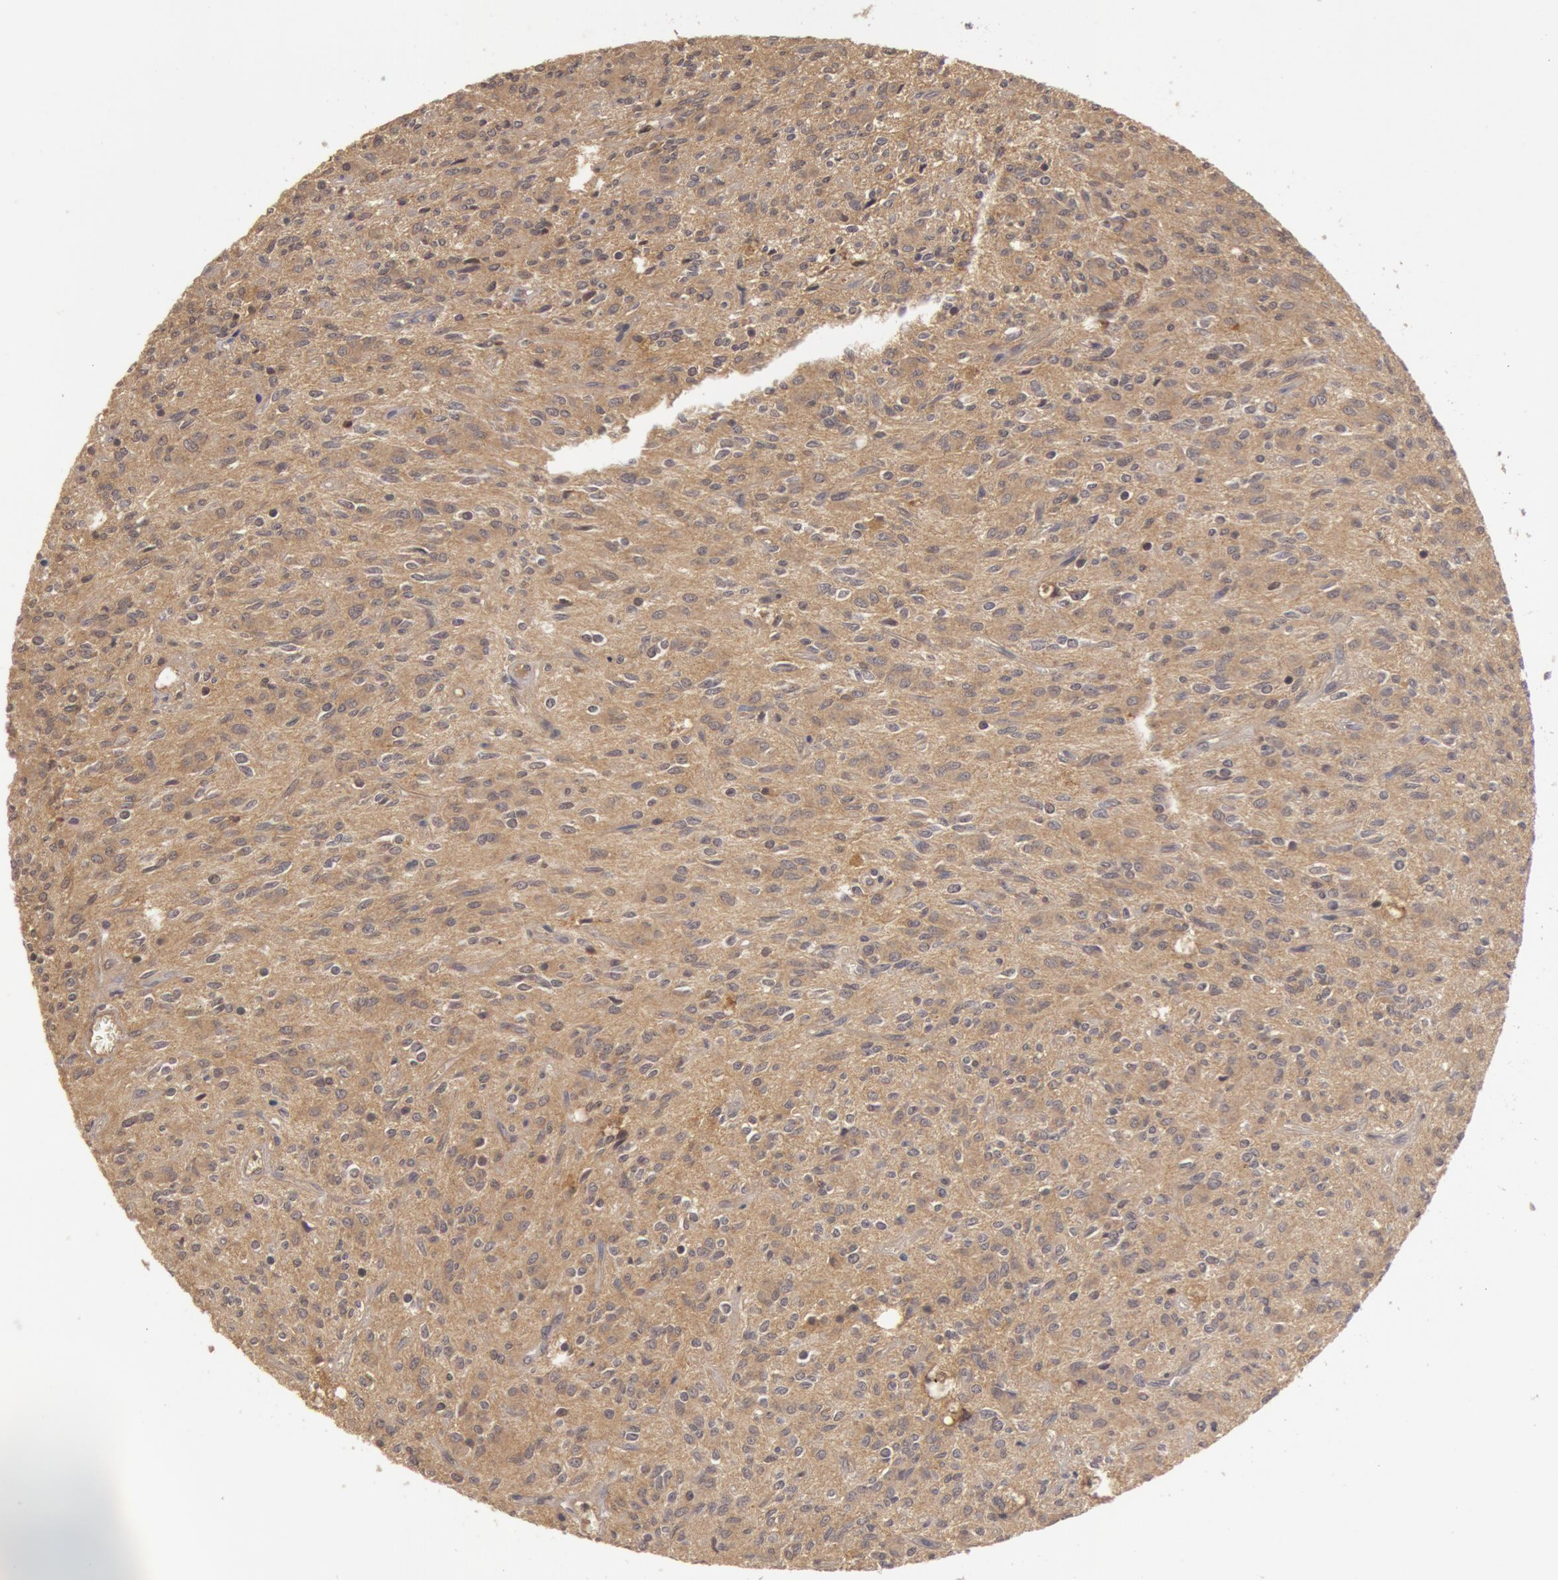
{"staining": {"intensity": "weak", "quantity": ">75%", "location": "cytoplasmic/membranous"}, "tissue": "glioma", "cell_type": "Tumor cells", "image_type": "cancer", "snomed": [{"axis": "morphology", "description": "Glioma, malignant, Low grade"}, {"axis": "topography", "description": "Brain"}], "caption": "Immunohistochemistry (IHC) histopathology image of human malignant glioma (low-grade) stained for a protein (brown), which exhibits low levels of weak cytoplasmic/membranous staining in approximately >75% of tumor cells.", "gene": "BCHE", "patient": {"sex": "female", "age": 15}}